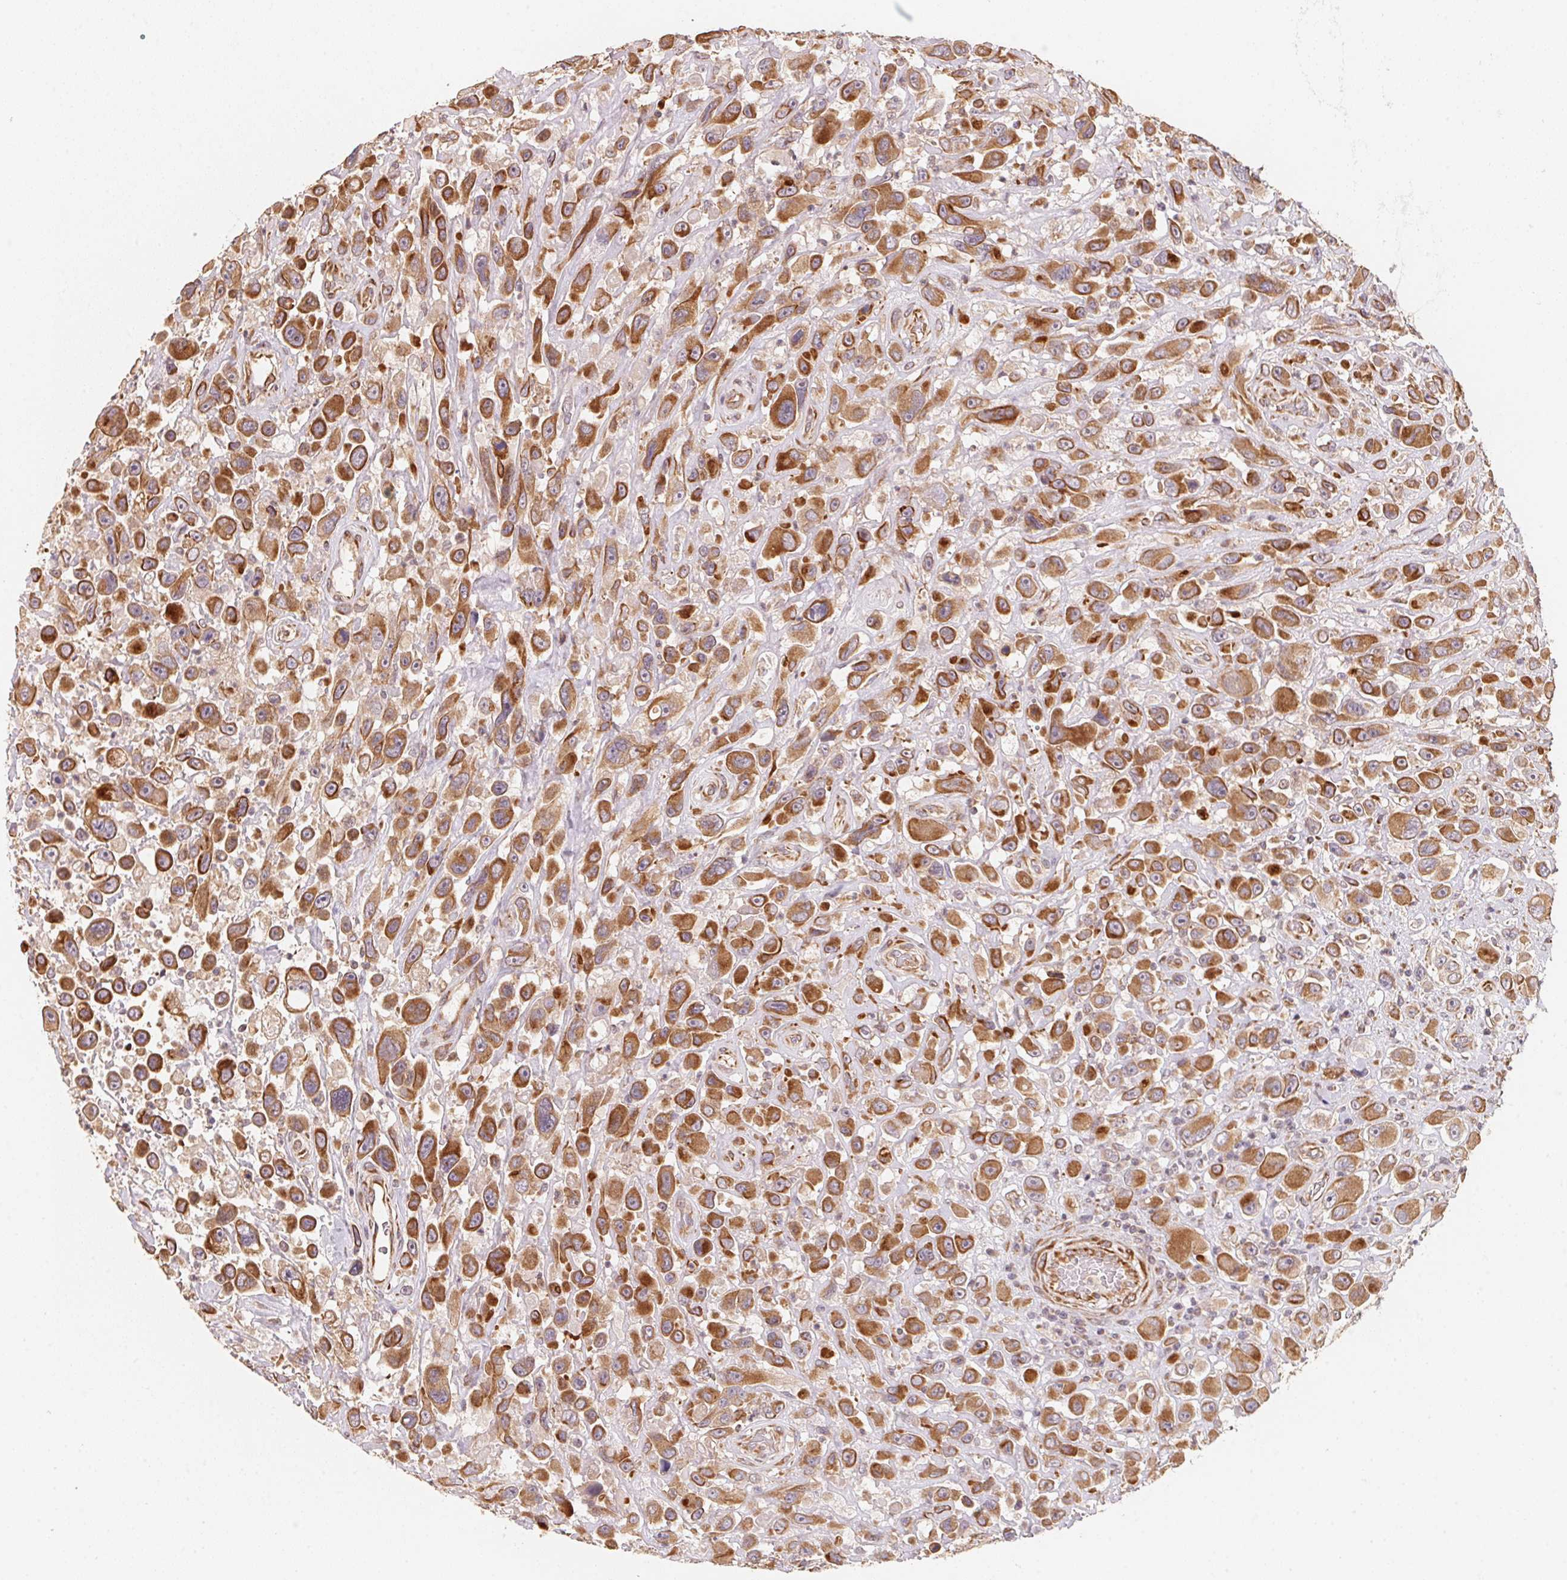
{"staining": {"intensity": "strong", "quantity": ">75%", "location": "cytoplasmic/membranous"}, "tissue": "urothelial cancer", "cell_type": "Tumor cells", "image_type": "cancer", "snomed": [{"axis": "morphology", "description": "Urothelial carcinoma, High grade"}, {"axis": "topography", "description": "Urinary bladder"}], "caption": "This is an image of immunohistochemistry staining of urothelial carcinoma (high-grade), which shows strong positivity in the cytoplasmic/membranous of tumor cells.", "gene": "TSPAN12", "patient": {"sex": "male", "age": 53}}